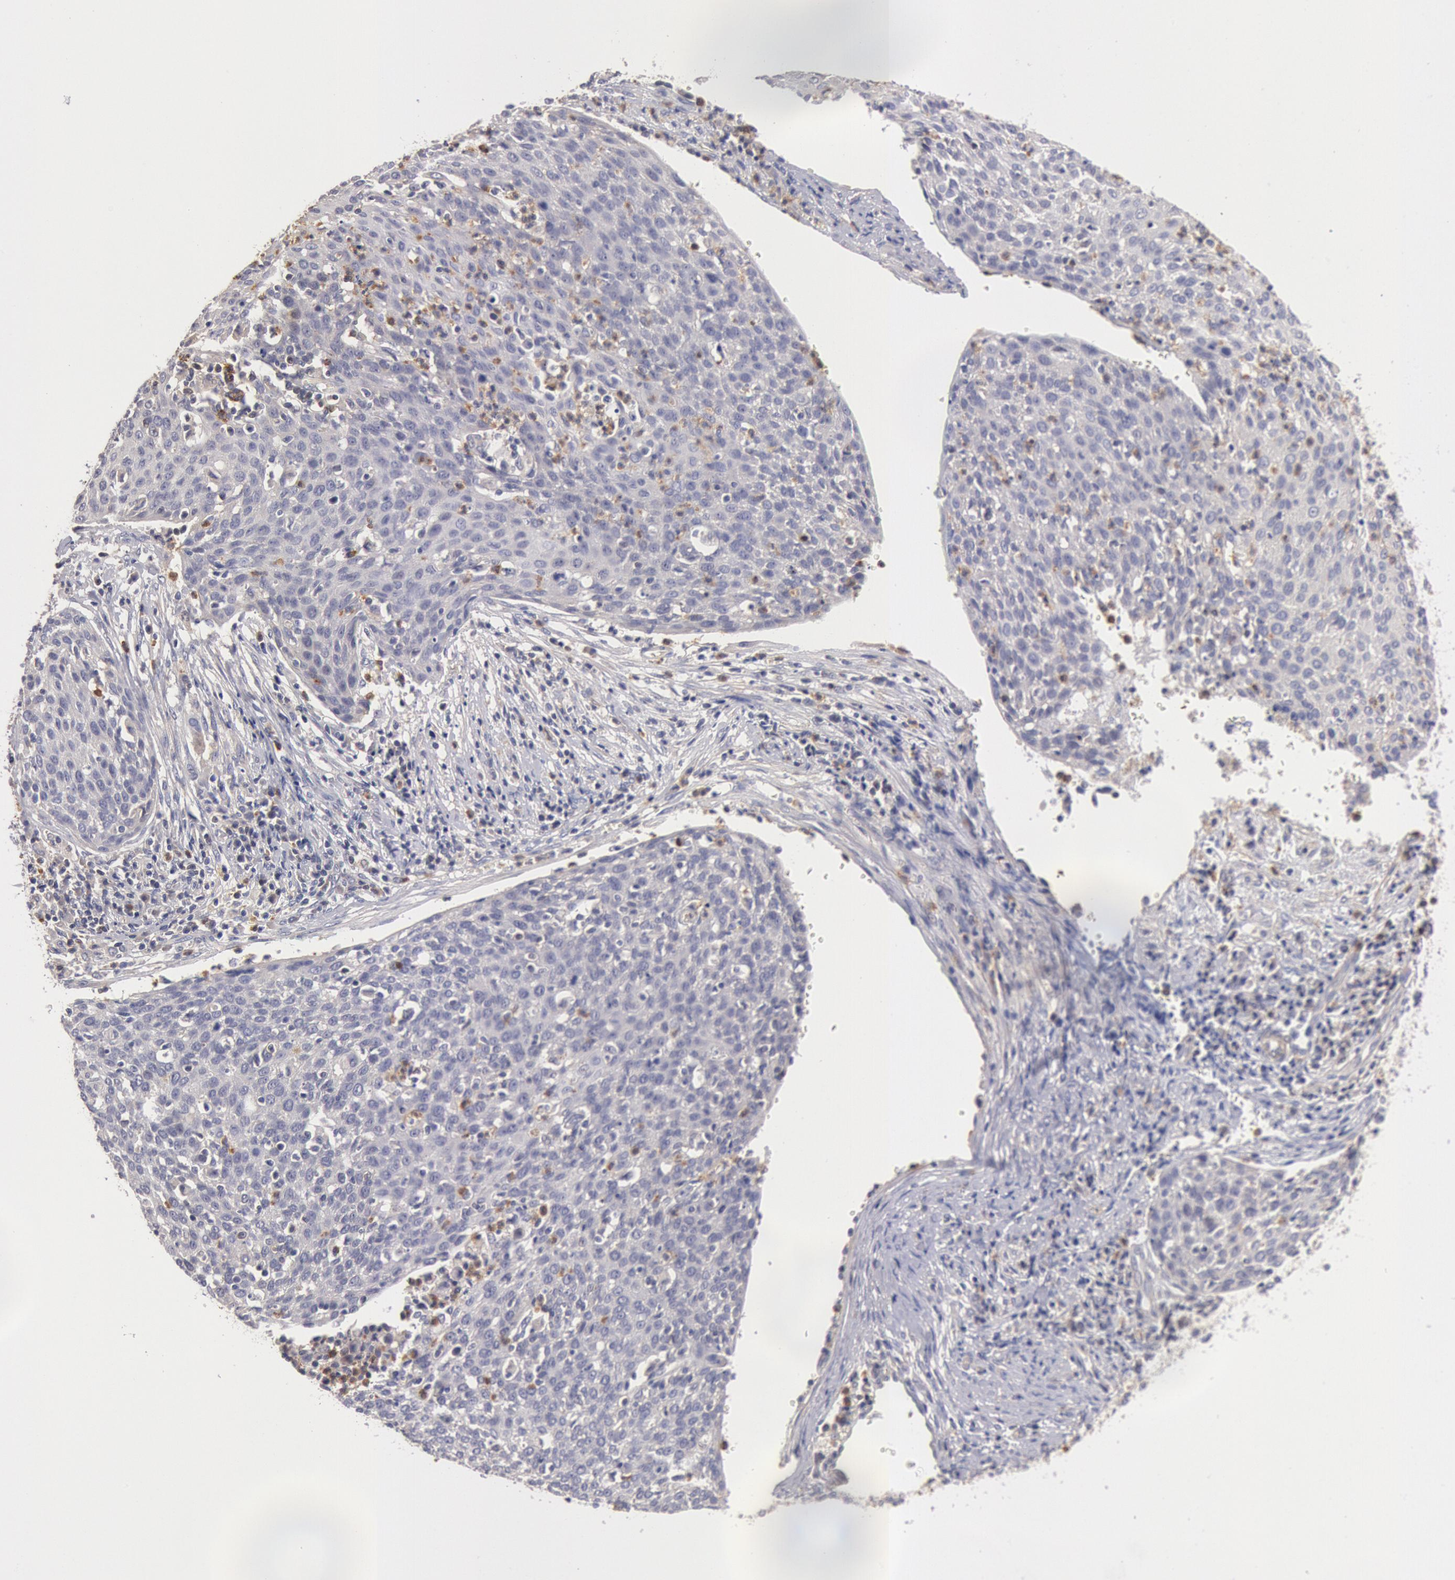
{"staining": {"intensity": "moderate", "quantity": "<25%", "location": "cytoplasmic/membranous"}, "tissue": "cervical cancer", "cell_type": "Tumor cells", "image_type": "cancer", "snomed": [{"axis": "morphology", "description": "Squamous cell carcinoma, NOS"}, {"axis": "topography", "description": "Cervix"}], "caption": "Moderate cytoplasmic/membranous positivity is present in approximately <25% of tumor cells in cervical cancer.", "gene": "TMED8", "patient": {"sex": "female", "age": 38}}